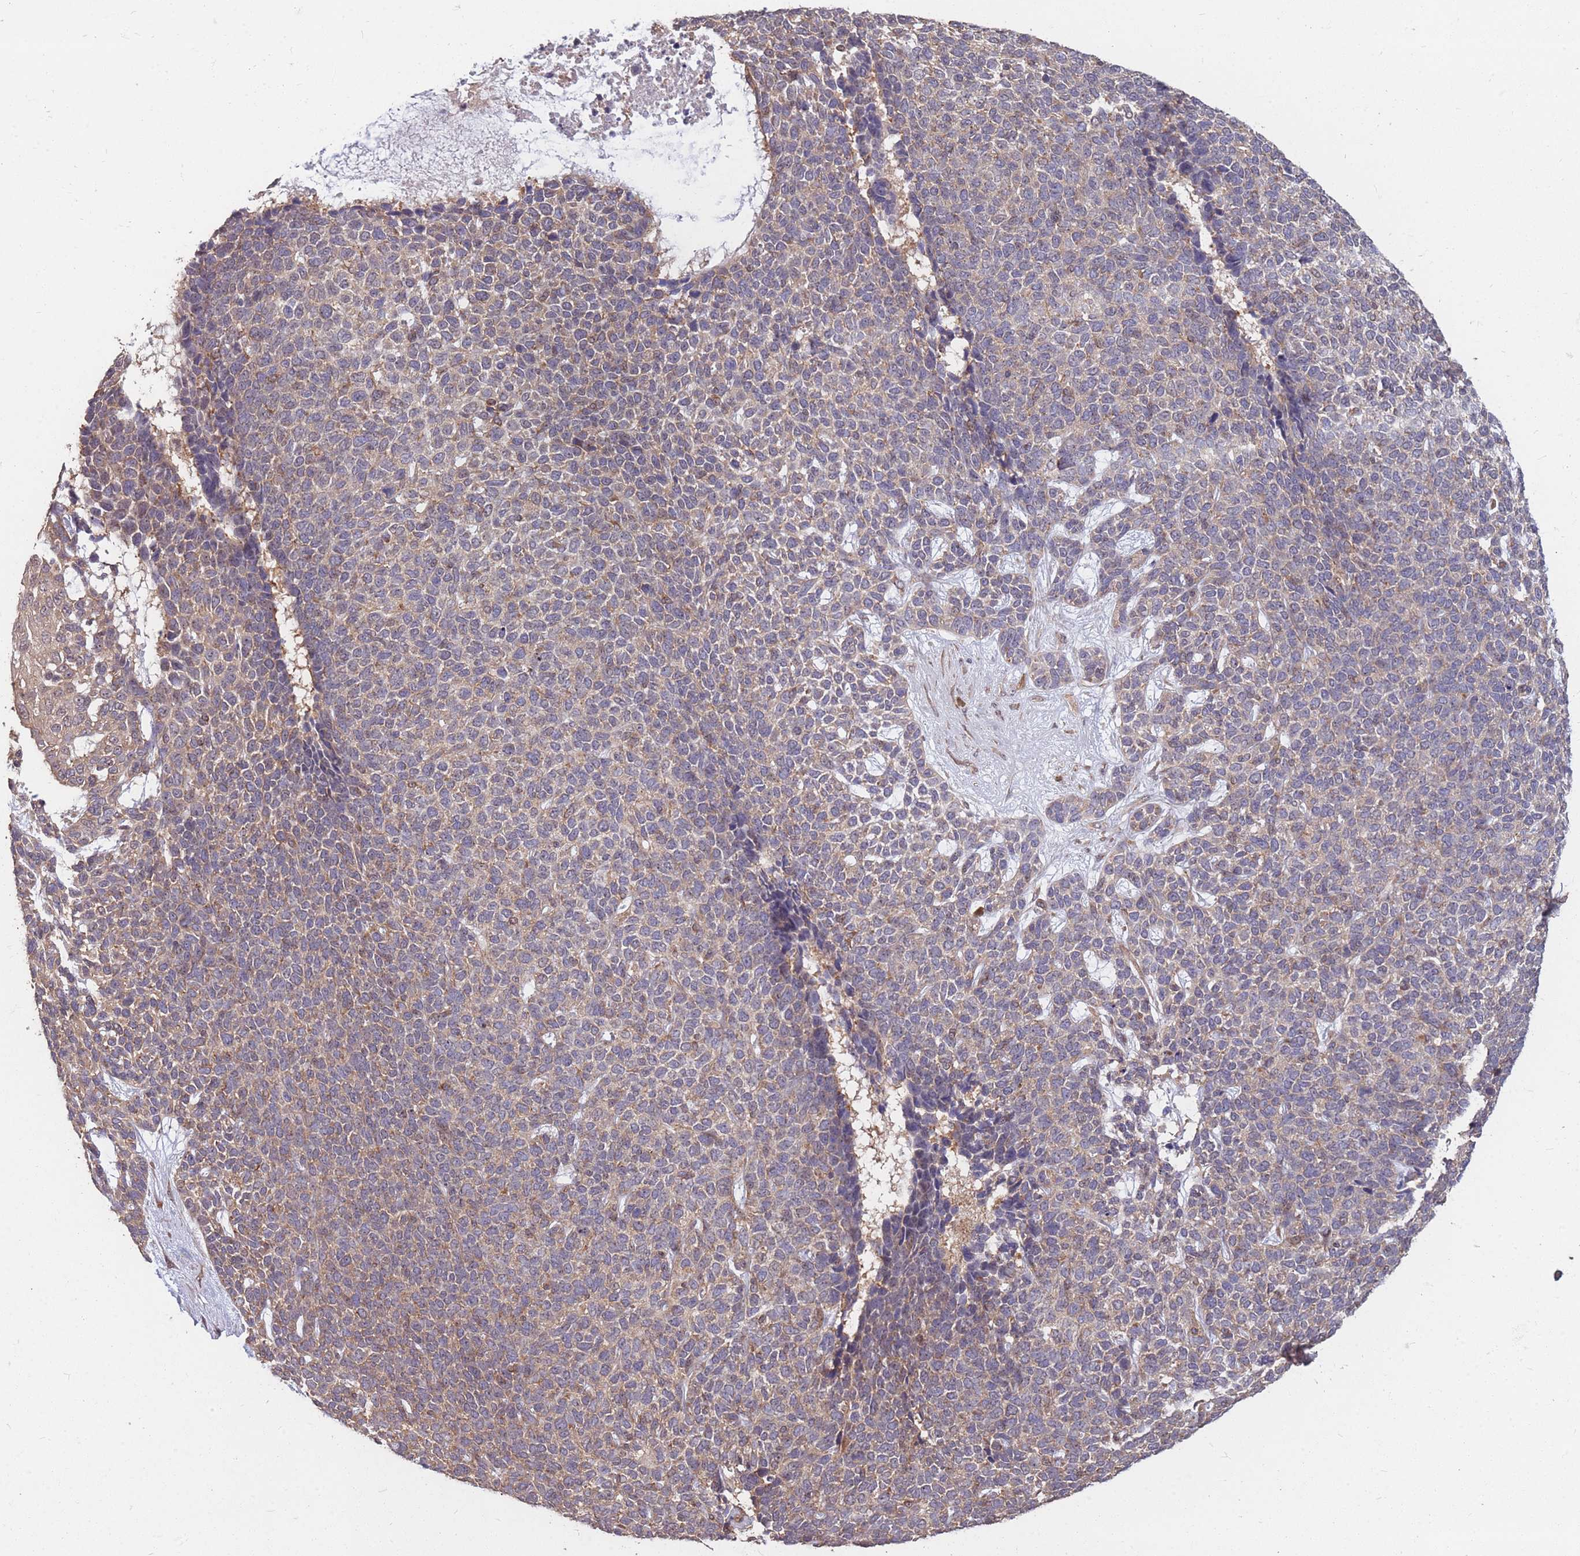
{"staining": {"intensity": "weak", "quantity": "<25%", "location": "cytoplasmic/membranous"}, "tissue": "skin cancer", "cell_type": "Tumor cells", "image_type": "cancer", "snomed": [{"axis": "morphology", "description": "Basal cell carcinoma"}, {"axis": "topography", "description": "Skin"}], "caption": "Protein analysis of skin cancer (basal cell carcinoma) reveals no significant positivity in tumor cells.", "gene": "DYNC1LI2", "patient": {"sex": "female", "age": 84}}